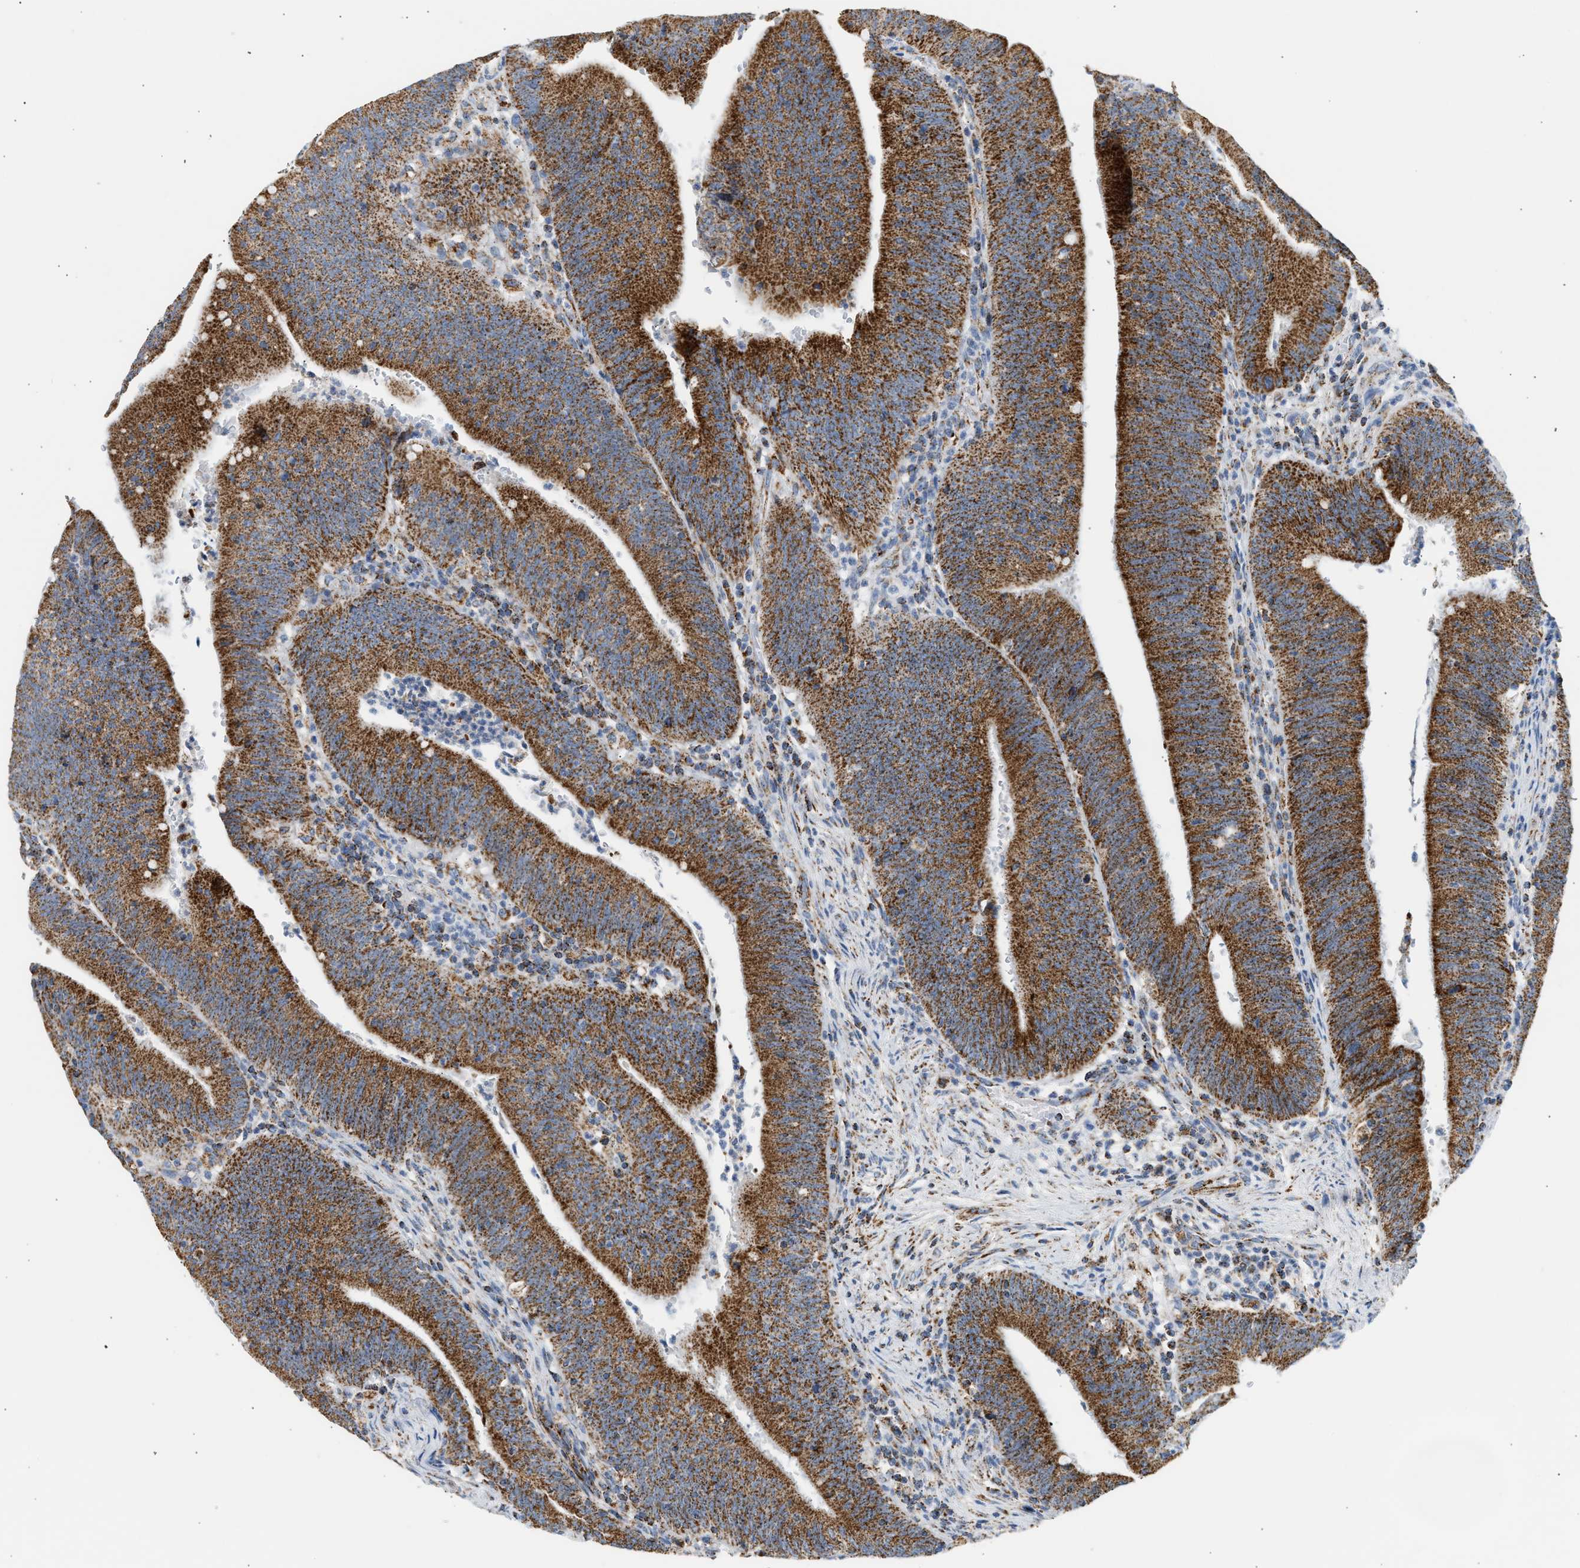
{"staining": {"intensity": "strong", "quantity": ">75%", "location": "cytoplasmic/membranous"}, "tissue": "colorectal cancer", "cell_type": "Tumor cells", "image_type": "cancer", "snomed": [{"axis": "morphology", "description": "Normal tissue, NOS"}, {"axis": "morphology", "description": "Adenocarcinoma, NOS"}, {"axis": "topography", "description": "Rectum"}], "caption": "Colorectal cancer stained with DAB IHC displays high levels of strong cytoplasmic/membranous staining in about >75% of tumor cells. The protein of interest is stained brown, and the nuclei are stained in blue (DAB (3,3'-diaminobenzidine) IHC with brightfield microscopy, high magnification).", "gene": "OGDH", "patient": {"sex": "female", "age": 66}}